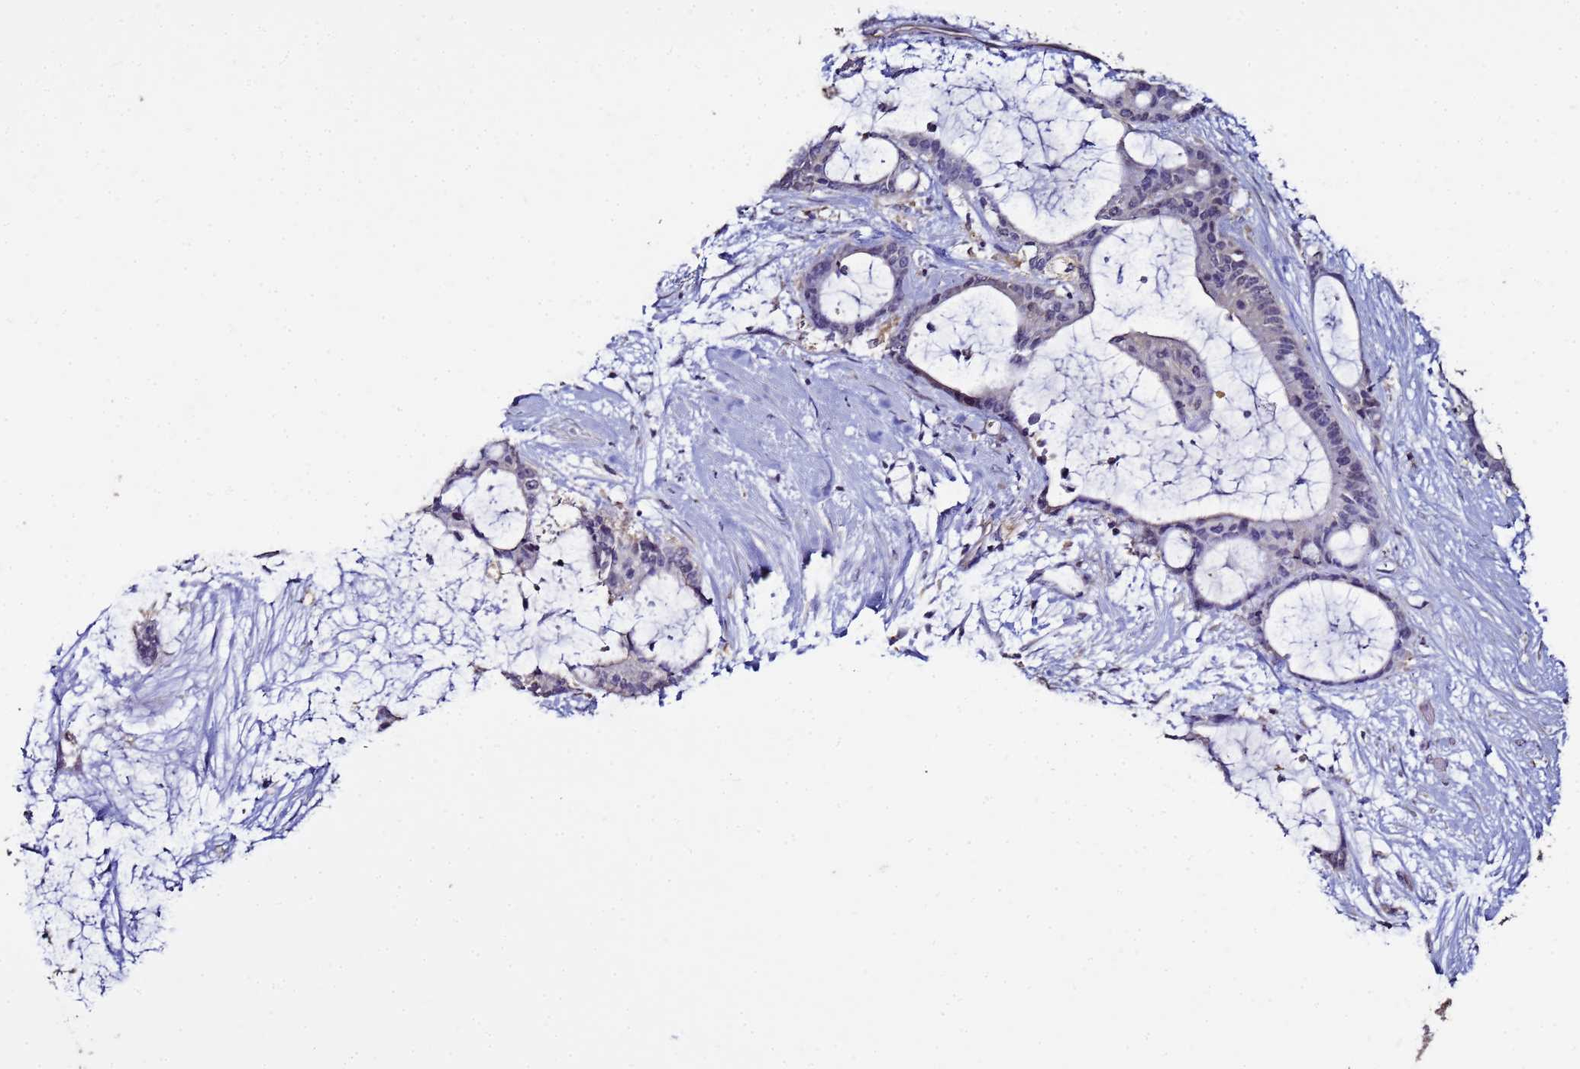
{"staining": {"intensity": "negative", "quantity": "none", "location": "none"}, "tissue": "liver cancer", "cell_type": "Tumor cells", "image_type": "cancer", "snomed": [{"axis": "morphology", "description": "Normal tissue, NOS"}, {"axis": "morphology", "description": "Cholangiocarcinoma"}, {"axis": "topography", "description": "Liver"}, {"axis": "topography", "description": "Peripheral nerve tissue"}], "caption": "This is an immunohistochemistry (IHC) micrograph of liver cancer. There is no positivity in tumor cells.", "gene": "ENOPH1", "patient": {"sex": "female", "age": 73}}